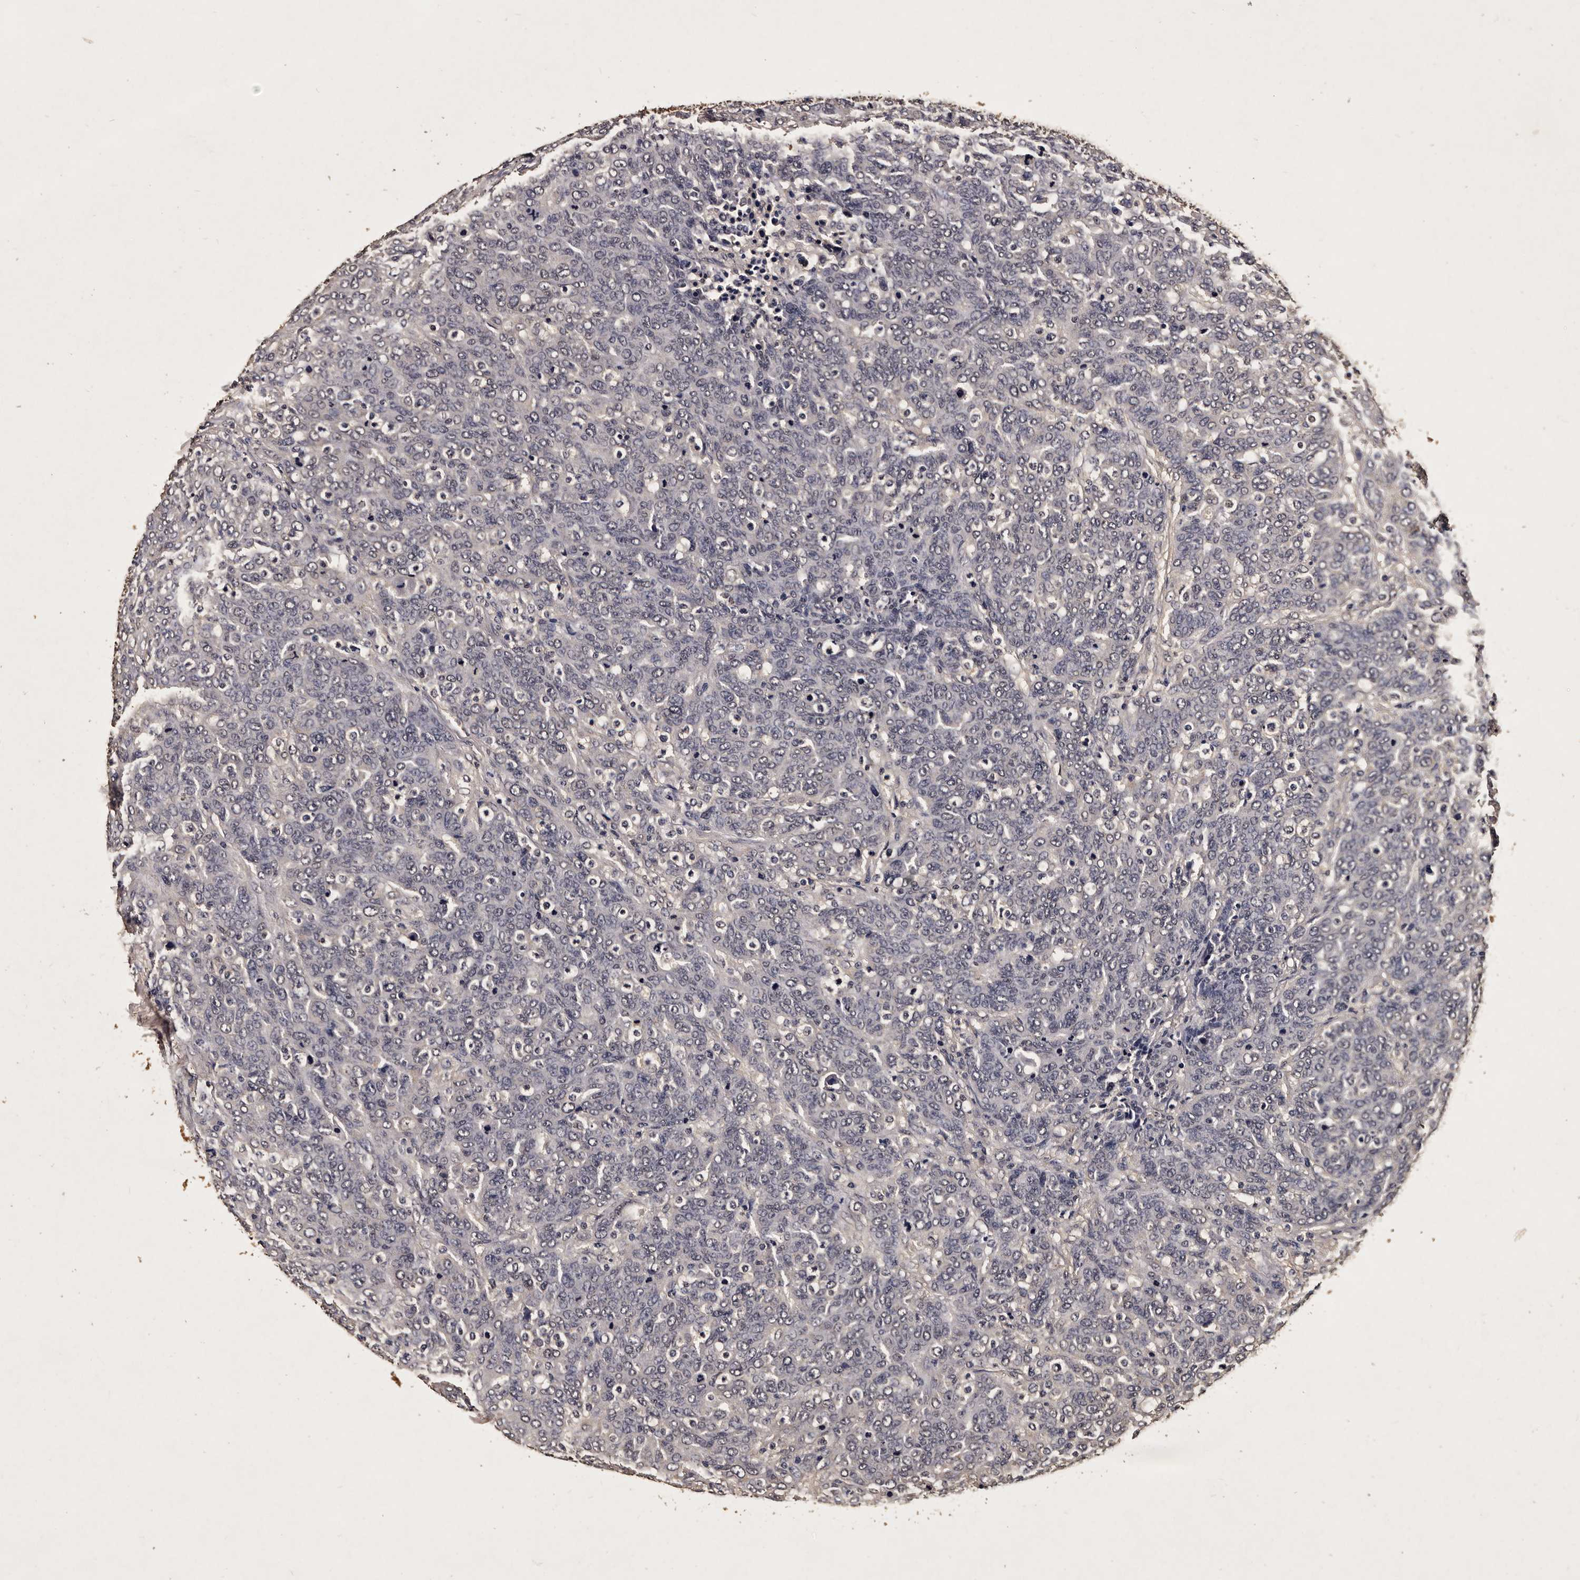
{"staining": {"intensity": "negative", "quantity": "none", "location": "none"}, "tissue": "breast cancer", "cell_type": "Tumor cells", "image_type": "cancer", "snomed": [{"axis": "morphology", "description": "Duct carcinoma"}, {"axis": "topography", "description": "Breast"}], "caption": "IHC of human breast cancer (intraductal carcinoma) exhibits no positivity in tumor cells.", "gene": "PARS2", "patient": {"sex": "female", "age": 37}}